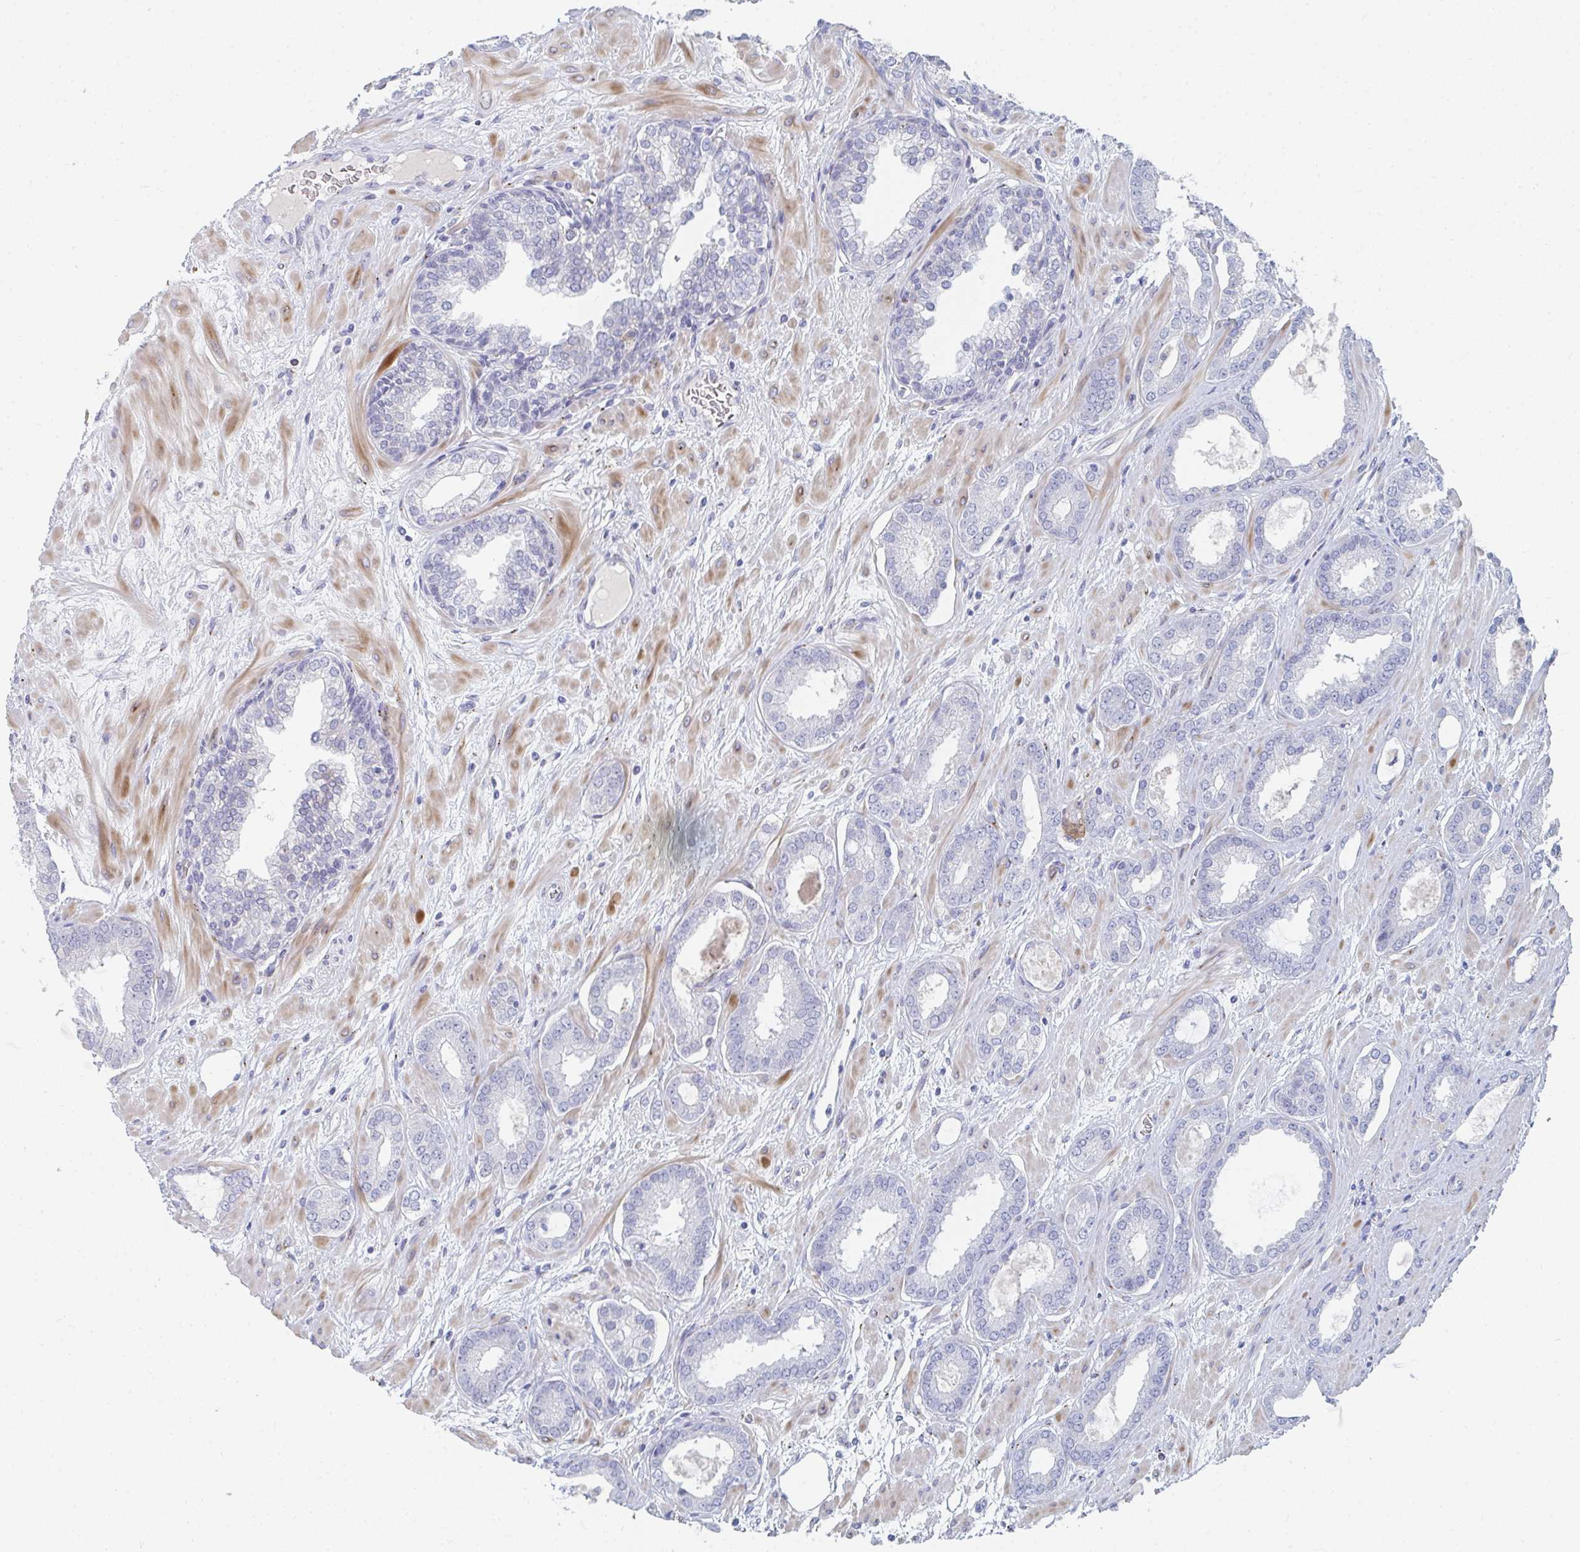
{"staining": {"intensity": "negative", "quantity": "none", "location": "none"}, "tissue": "prostate cancer", "cell_type": "Tumor cells", "image_type": "cancer", "snomed": [{"axis": "morphology", "description": "Adenocarcinoma, High grade"}, {"axis": "topography", "description": "Prostate"}], "caption": "Prostate cancer (adenocarcinoma (high-grade)) stained for a protein using IHC displays no staining tumor cells.", "gene": "PSMG1", "patient": {"sex": "male", "age": 58}}